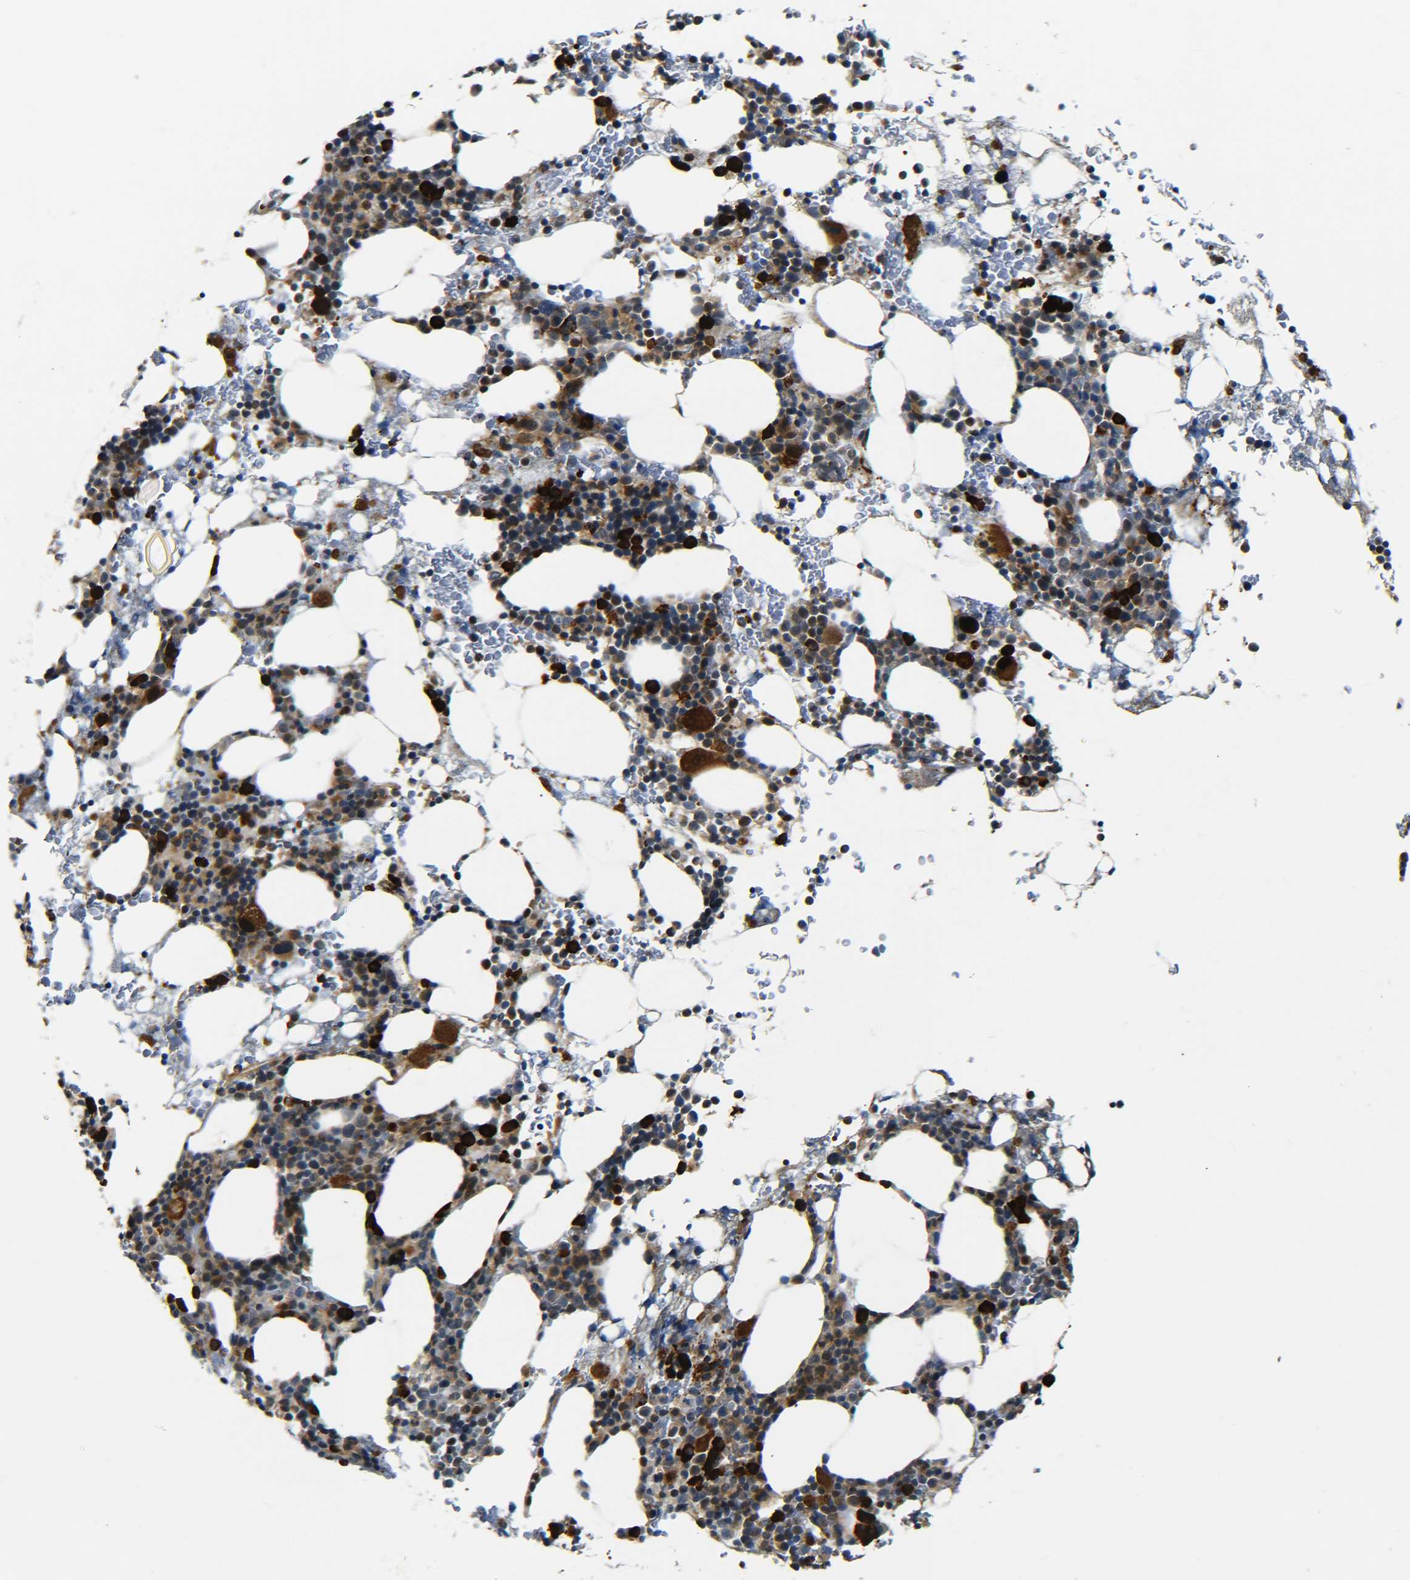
{"staining": {"intensity": "strong", "quantity": "25%-75%", "location": "cytoplasmic/membranous"}, "tissue": "bone marrow", "cell_type": "Hematopoietic cells", "image_type": "normal", "snomed": [{"axis": "morphology", "description": "Normal tissue, NOS"}, {"axis": "morphology", "description": "Inflammation, NOS"}, {"axis": "topography", "description": "Bone marrow"}], "caption": "The photomicrograph displays a brown stain indicating the presence of a protein in the cytoplasmic/membranous of hematopoietic cells in bone marrow. The staining was performed using DAB to visualize the protein expression in brown, while the nuclei were stained in blue with hematoxylin (Magnification: 20x).", "gene": "MEIS1", "patient": {"sex": "female", "age": 84}}